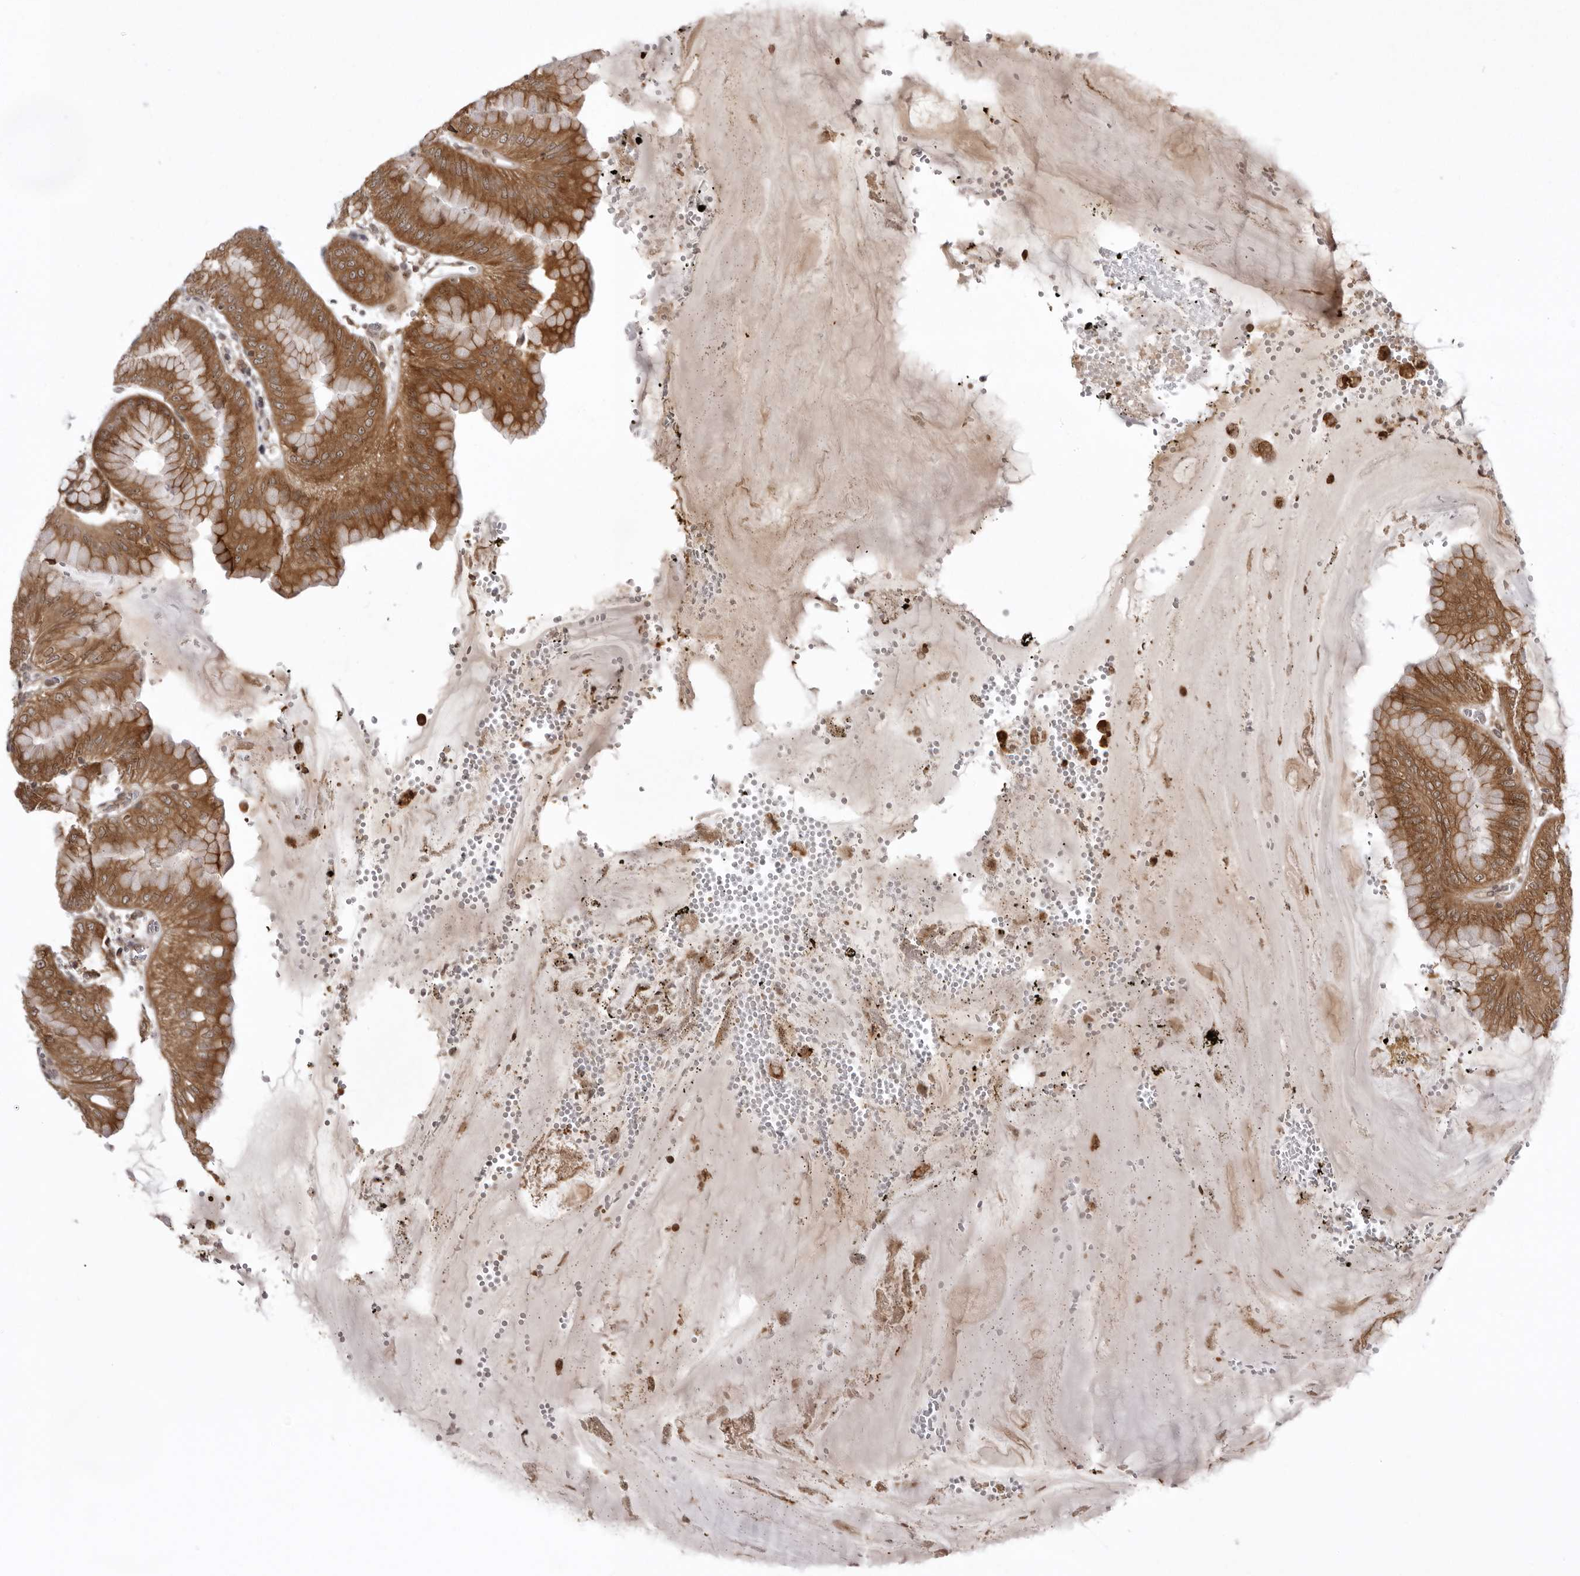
{"staining": {"intensity": "moderate", "quantity": ">75%", "location": "cytoplasmic/membranous"}, "tissue": "stomach", "cell_type": "Glandular cells", "image_type": "normal", "snomed": [{"axis": "morphology", "description": "Normal tissue, NOS"}, {"axis": "topography", "description": "Stomach, lower"}], "caption": "Immunohistochemistry staining of benign stomach, which shows medium levels of moderate cytoplasmic/membranous staining in approximately >75% of glandular cells indicating moderate cytoplasmic/membranous protein positivity. The staining was performed using DAB (brown) for protein detection and nuclei were counterstained in hematoxylin (blue).", "gene": "USP43", "patient": {"sex": "male", "age": 71}}